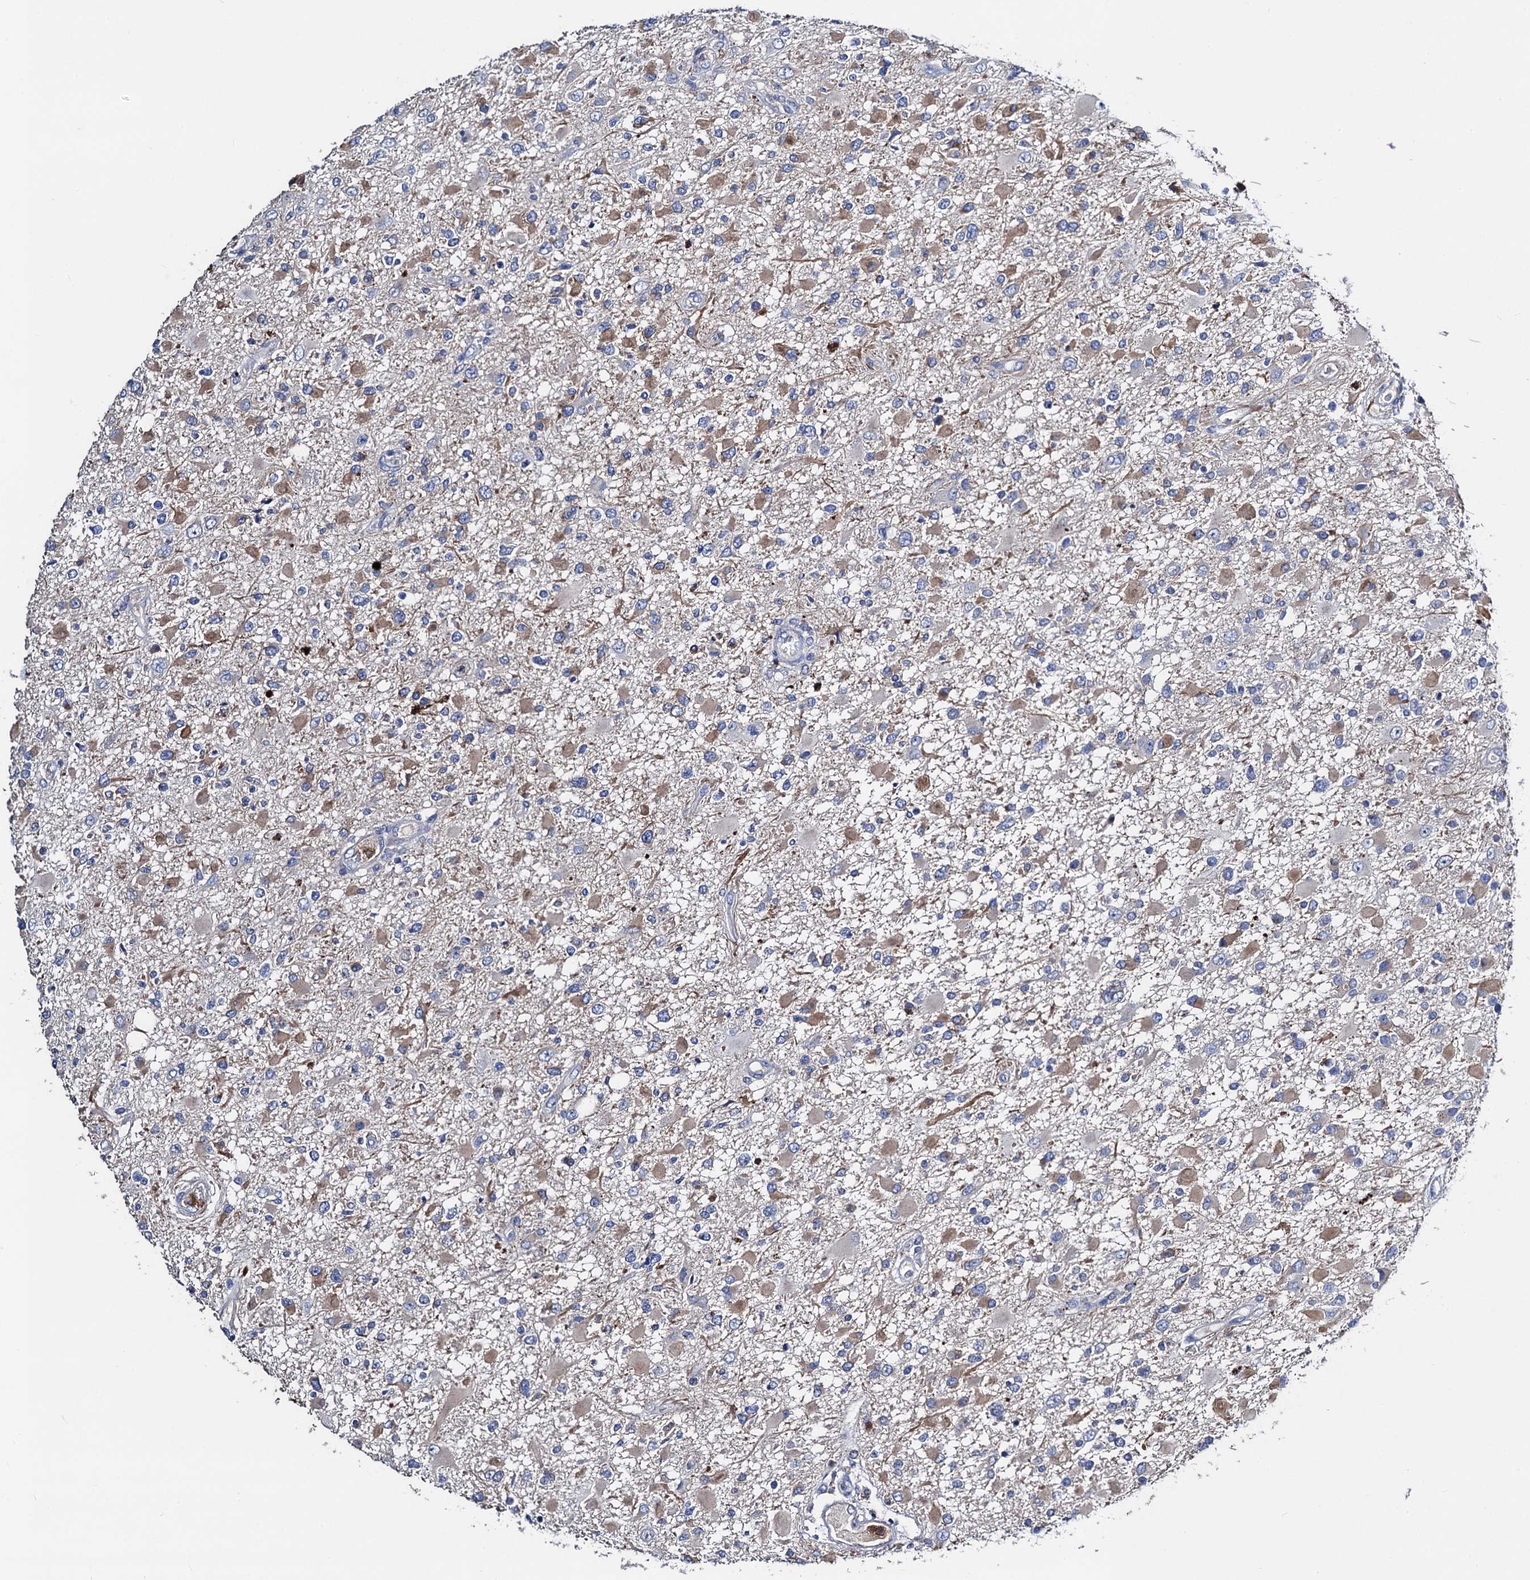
{"staining": {"intensity": "moderate", "quantity": "25%-75%", "location": "cytoplasmic/membranous"}, "tissue": "glioma", "cell_type": "Tumor cells", "image_type": "cancer", "snomed": [{"axis": "morphology", "description": "Glioma, malignant, High grade"}, {"axis": "topography", "description": "Brain"}], "caption": "Tumor cells exhibit medium levels of moderate cytoplasmic/membranous positivity in approximately 25%-75% of cells in human glioma.", "gene": "FREM3", "patient": {"sex": "male", "age": 53}}